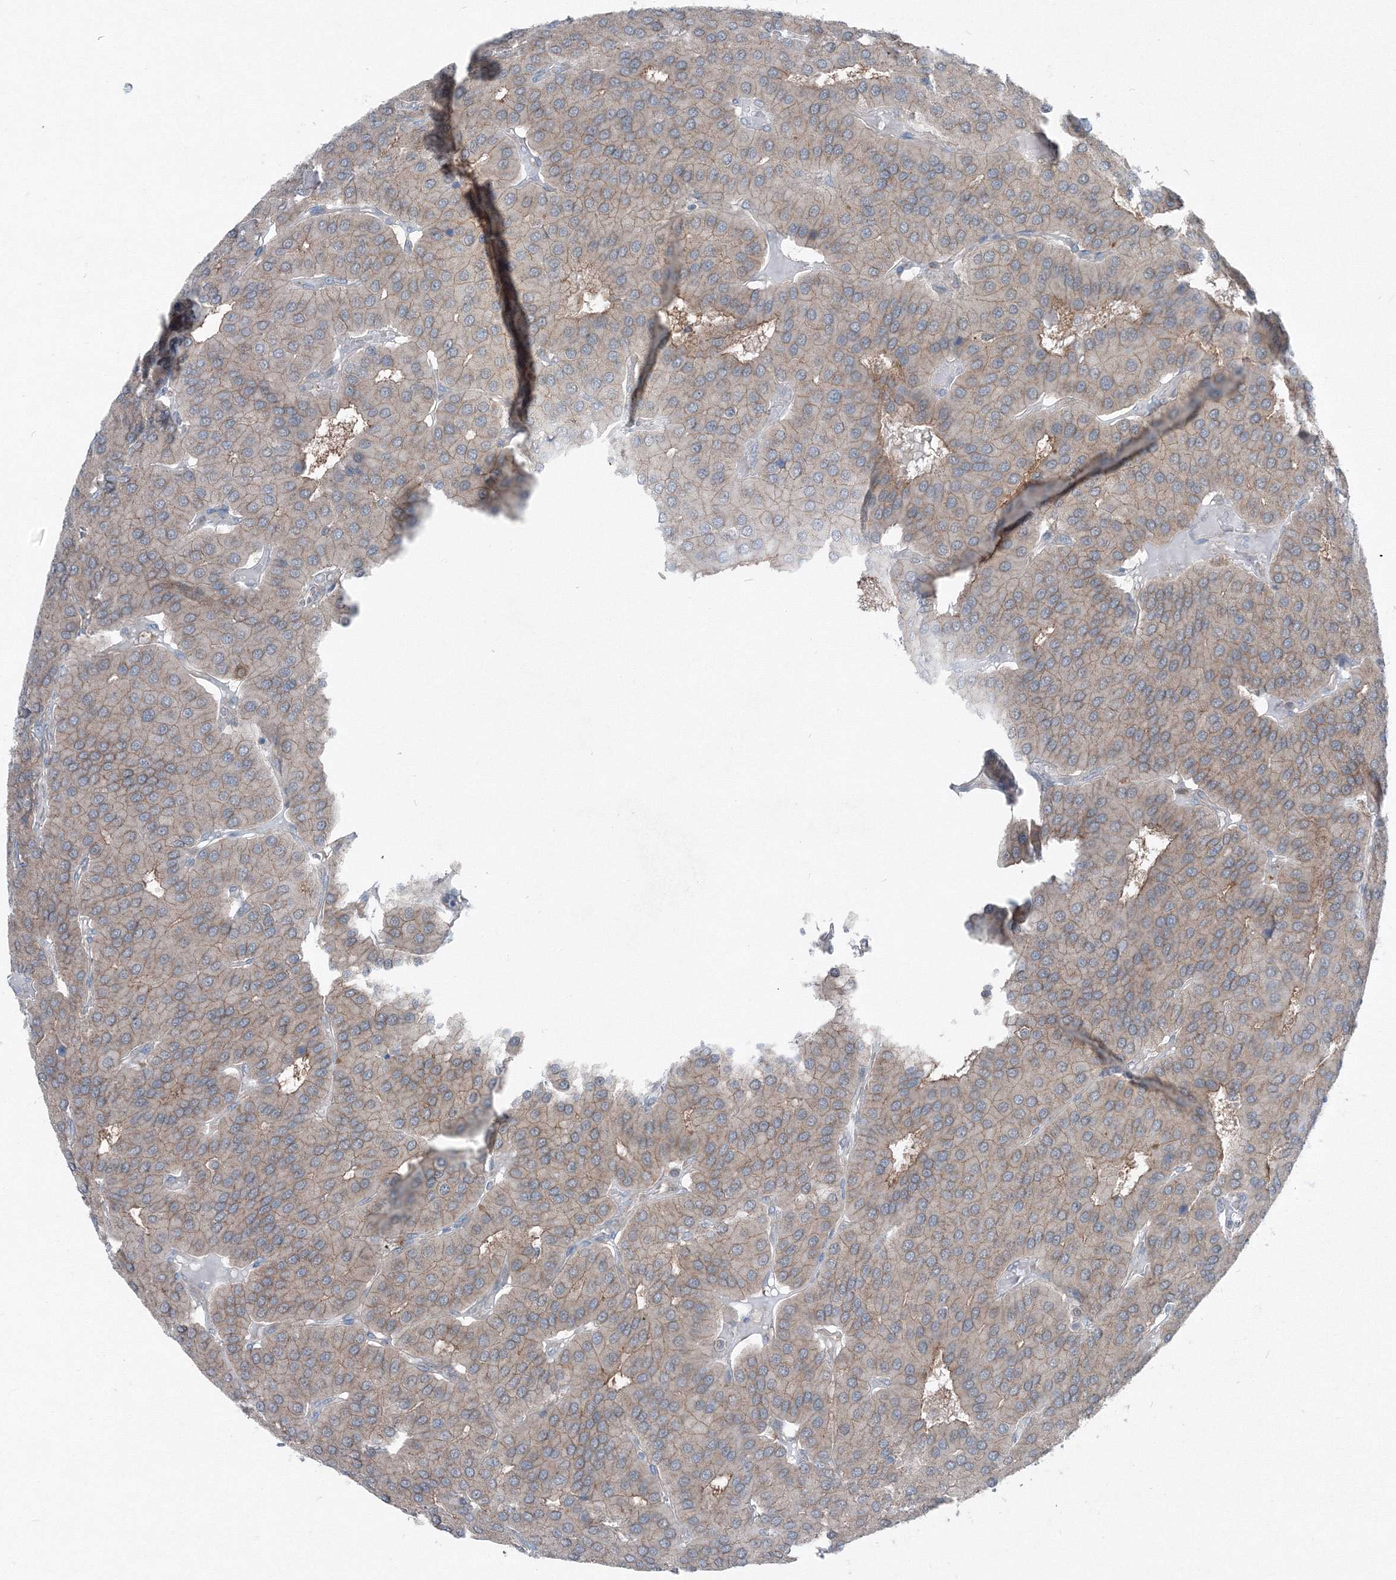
{"staining": {"intensity": "weak", "quantity": ">75%", "location": "cytoplasmic/membranous"}, "tissue": "parathyroid gland", "cell_type": "Glandular cells", "image_type": "normal", "snomed": [{"axis": "morphology", "description": "Normal tissue, NOS"}, {"axis": "morphology", "description": "Adenoma, NOS"}, {"axis": "topography", "description": "Parathyroid gland"}], "caption": "Immunohistochemical staining of normal human parathyroid gland shows low levels of weak cytoplasmic/membranous positivity in approximately >75% of glandular cells. (DAB IHC with brightfield microscopy, high magnification).", "gene": "TPRKB", "patient": {"sex": "female", "age": 86}}